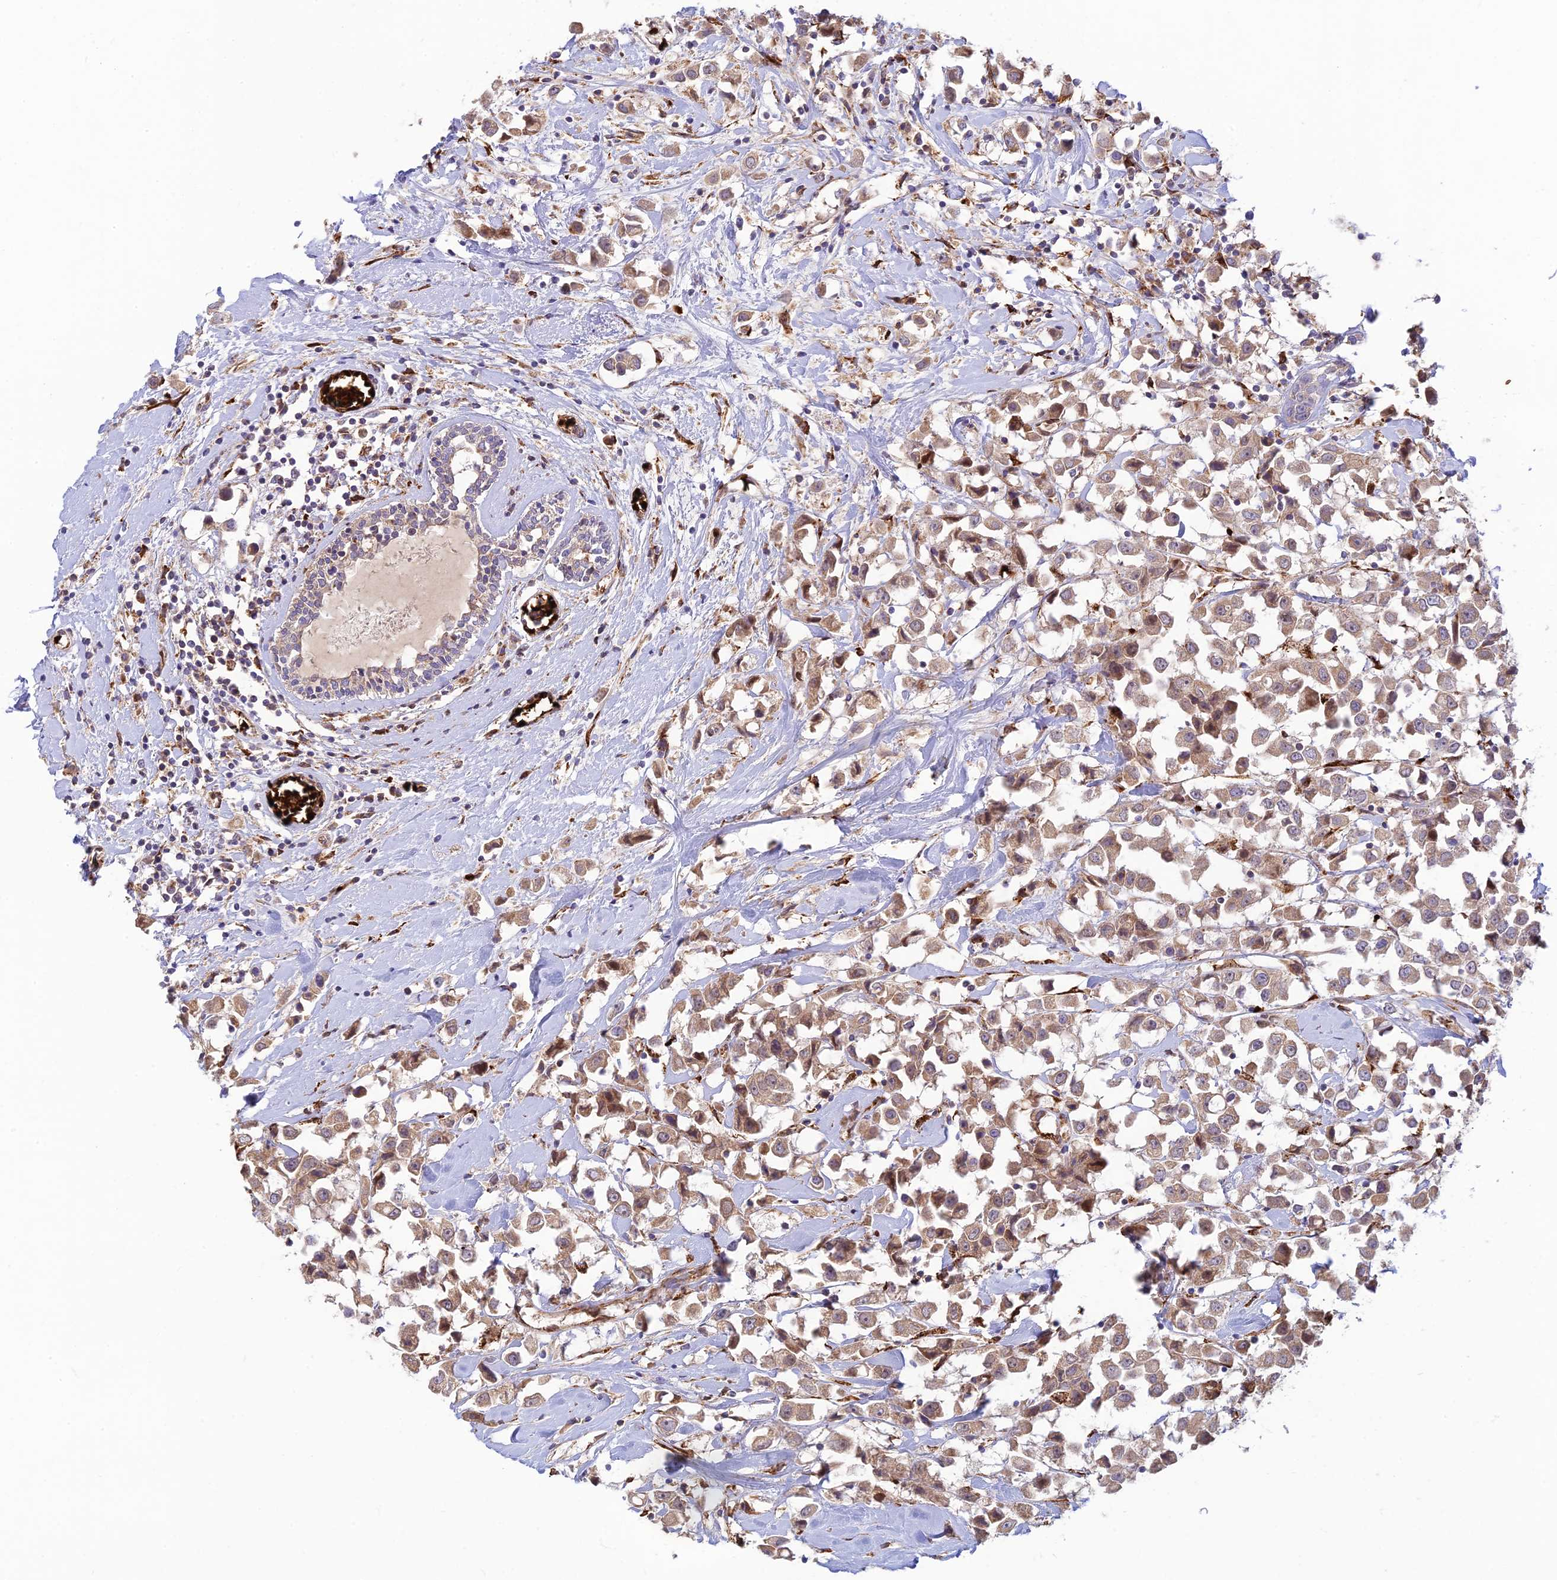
{"staining": {"intensity": "weak", "quantity": ">75%", "location": "cytoplasmic/membranous"}, "tissue": "breast cancer", "cell_type": "Tumor cells", "image_type": "cancer", "snomed": [{"axis": "morphology", "description": "Duct carcinoma"}, {"axis": "topography", "description": "Breast"}], "caption": "Weak cytoplasmic/membranous staining is present in approximately >75% of tumor cells in breast cancer (intraductal carcinoma).", "gene": "UFSP2", "patient": {"sex": "female", "age": 61}}